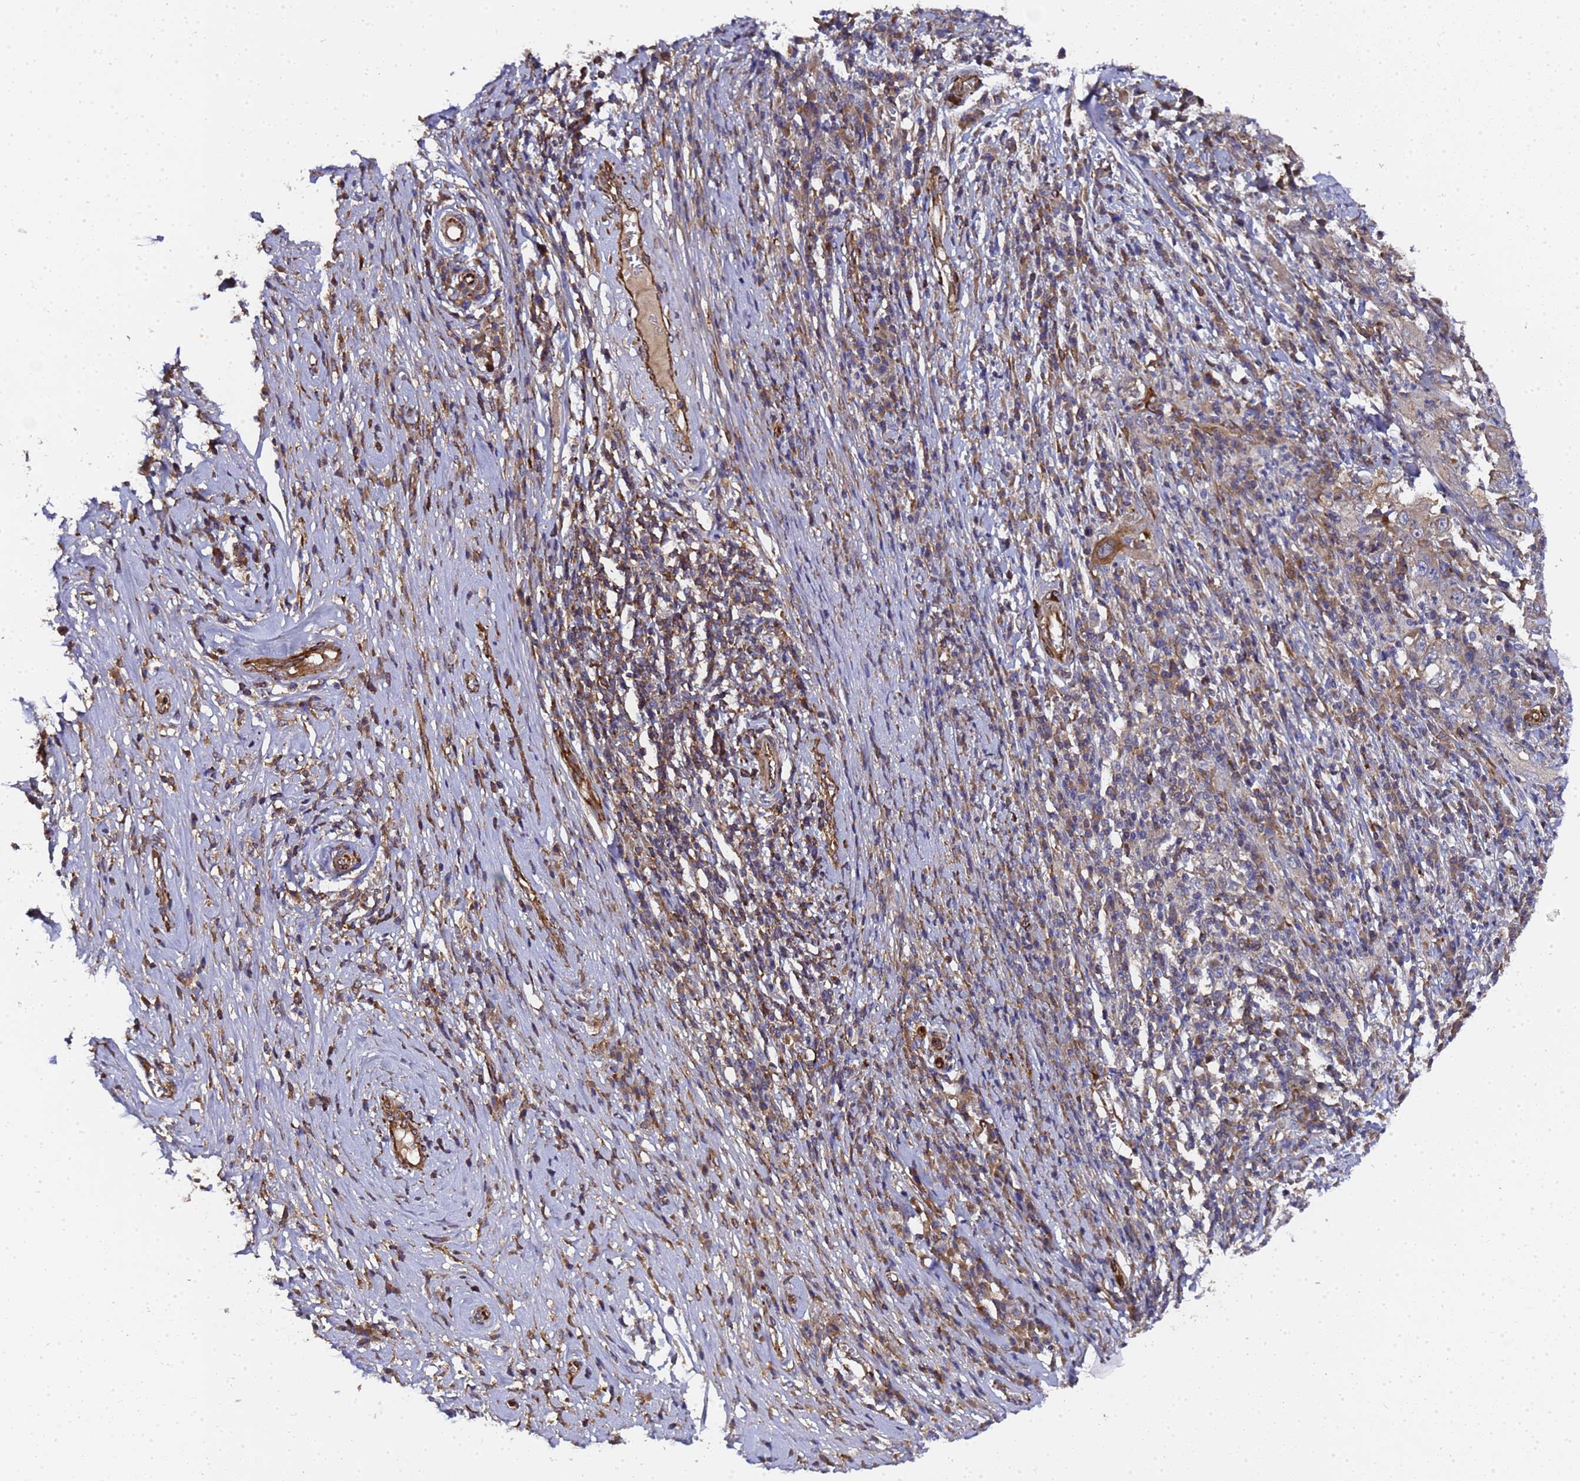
{"staining": {"intensity": "weak", "quantity": "25%-75%", "location": "cytoplasmic/membranous"}, "tissue": "cervical cancer", "cell_type": "Tumor cells", "image_type": "cancer", "snomed": [{"axis": "morphology", "description": "Squamous cell carcinoma, NOS"}, {"axis": "topography", "description": "Cervix"}], "caption": "Protein analysis of cervical cancer tissue displays weak cytoplasmic/membranous staining in approximately 25%-75% of tumor cells.", "gene": "MOCS1", "patient": {"sex": "female", "age": 46}}